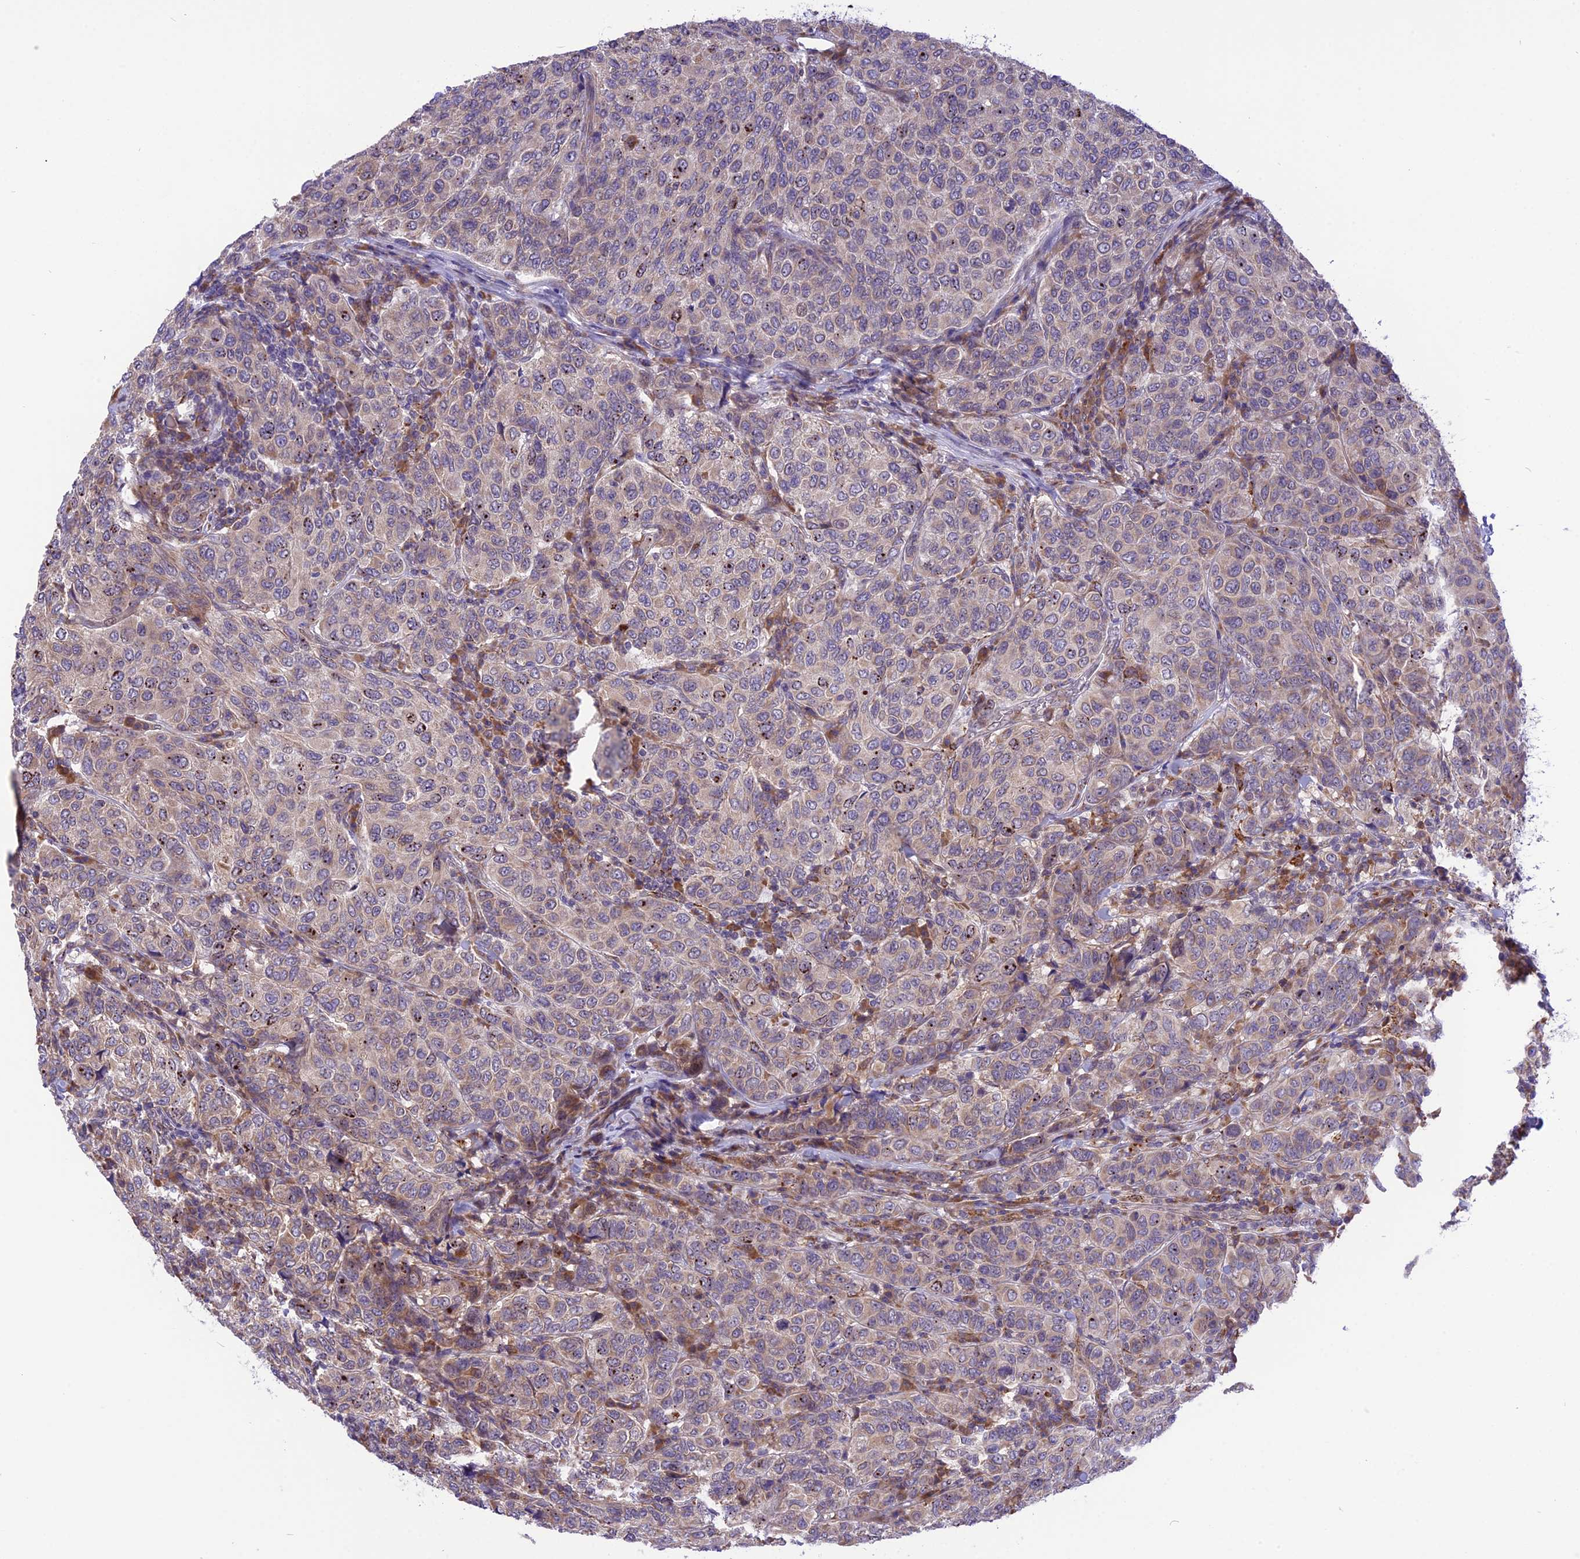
{"staining": {"intensity": "weak", "quantity": "<25%", "location": "cytoplasmic/membranous"}, "tissue": "breast cancer", "cell_type": "Tumor cells", "image_type": "cancer", "snomed": [{"axis": "morphology", "description": "Duct carcinoma"}, {"axis": "topography", "description": "Breast"}], "caption": "High power microscopy image of an immunohistochemistry (IHC) micrograph of breast cancer, revealing no significant positivity in tumor cells. The staining is performed using DAB brown chromogen with nuclei counter-stained in using hematoxylin.", "gene": "ARMCX6", "patient": {"sex": "female", "age": 55}}